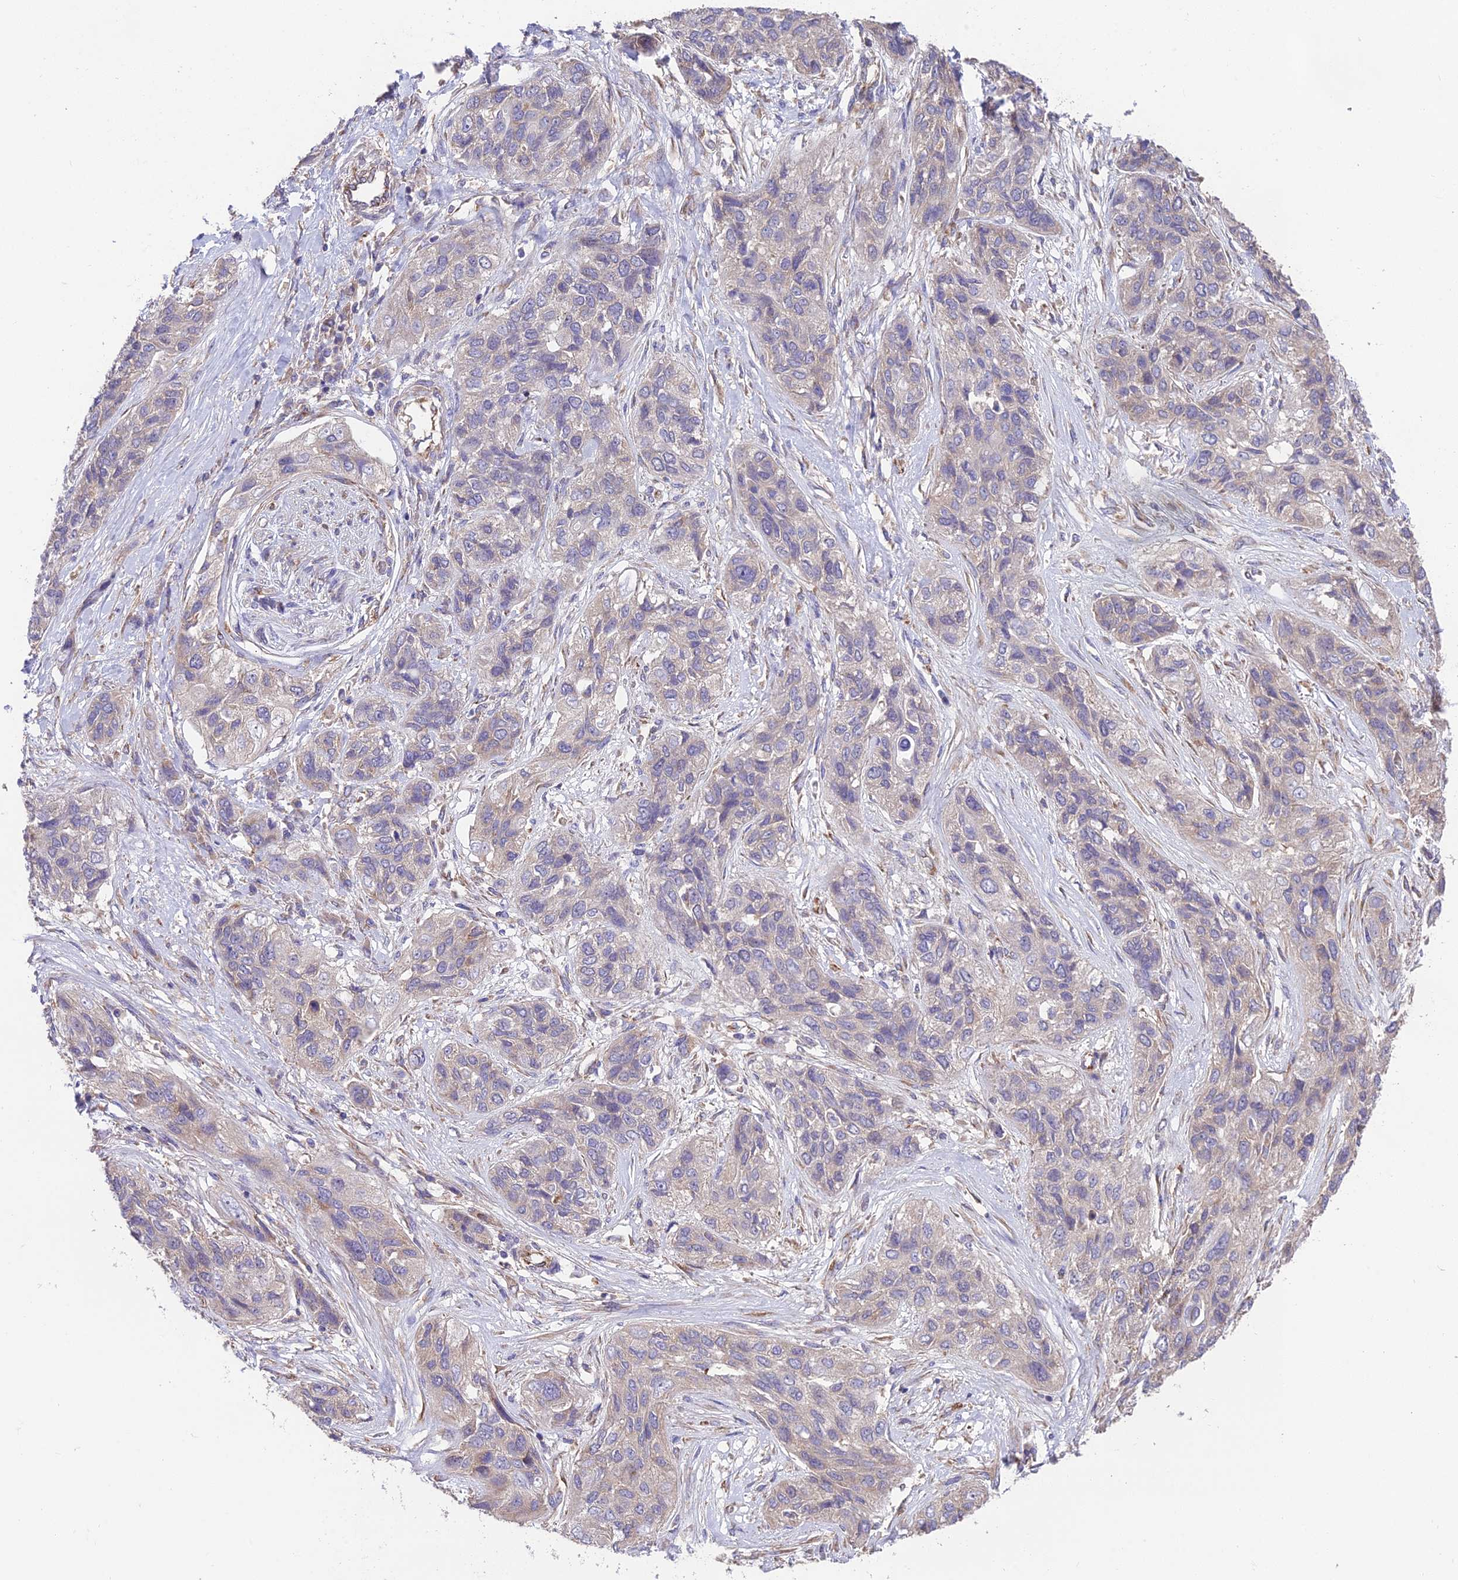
{"staining": {"intensity": "weak", "quantity": "<25%", "location": "cytoplasmic/membranous"}, "tissue": "lung cancer", "cell_type": "Tumor cells", "image_type": "cancer", "snomed": [{"axis": "morphology", "description": "Squamous cell carcinoma, NOS"}, {"axis": "topography", "description": "Lung"}], "caption": "This is an IHC photomicrograph of human lung cancer (squamous cell carcinoma). There is no positivity in tumor cells.", "gene": "BLOC1S4", "patient": {"sex": "female", "age": 70}}